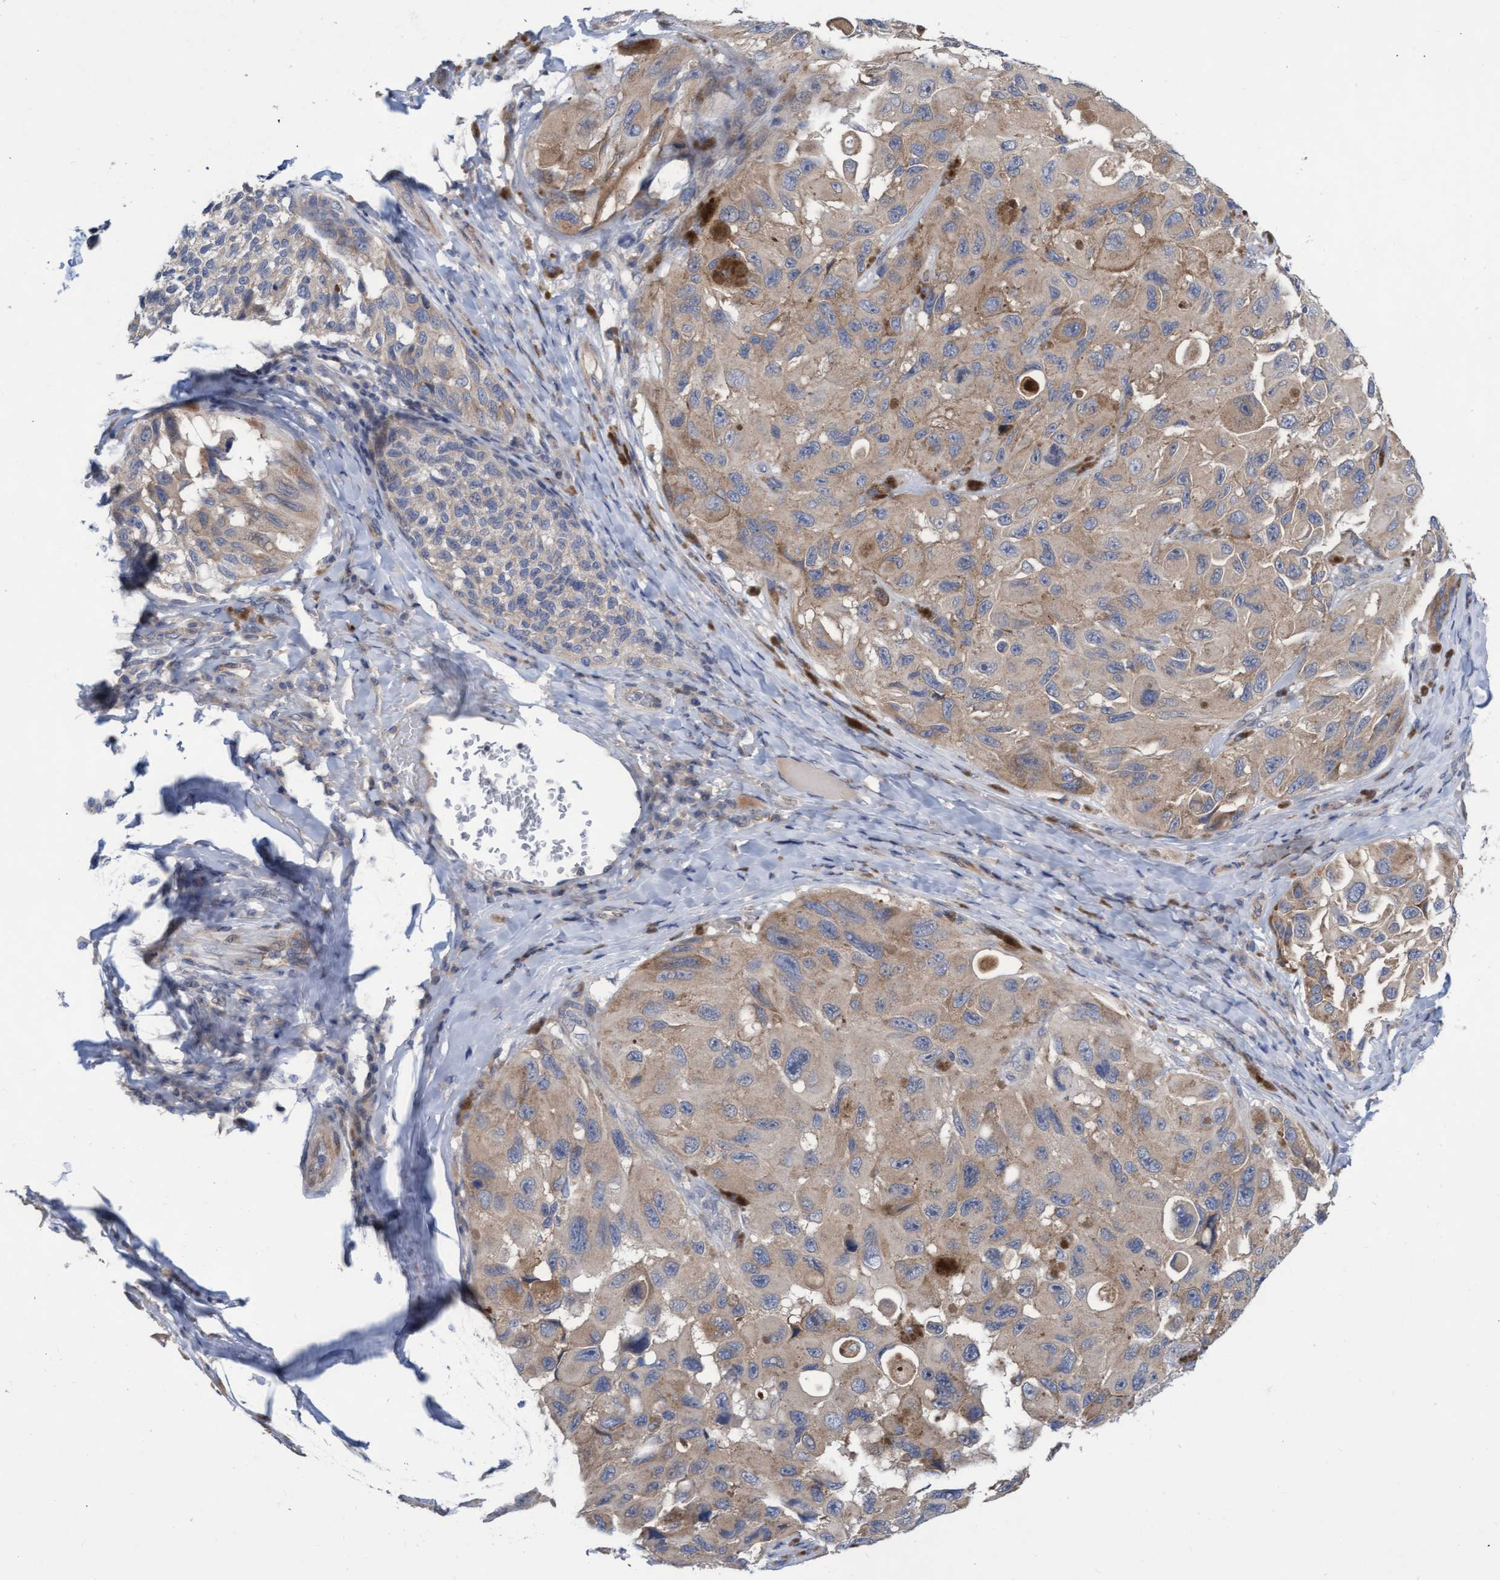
{"staining": {"intensity": "moderate", "quantity": ">75%", "location": "cytoplasmic/membranous"}, "tissue": "melanoma", "cell_type": "Tumor cells", "image_type": "cancer", "snomed": [{"axis": "morphology", "description": "Malignant melanoma, NOS"}, {"axis": "topography", "description": "Skin"}], "caption": "Immunohistochemistry (IHC) of malignant melanoma reveals medium levels of moderate cytoplasmic/membranous positivity in about >75% of tumor cells. The staining was performed using DAB (3,3'-diaminobenzidine) to visualize the protein expression in brown, while the nuclei were stained in blue with hematoxylin (Magnification: 20x).", "gene": "ABCF2", "patient": {"sex": "female", "age": 73}}